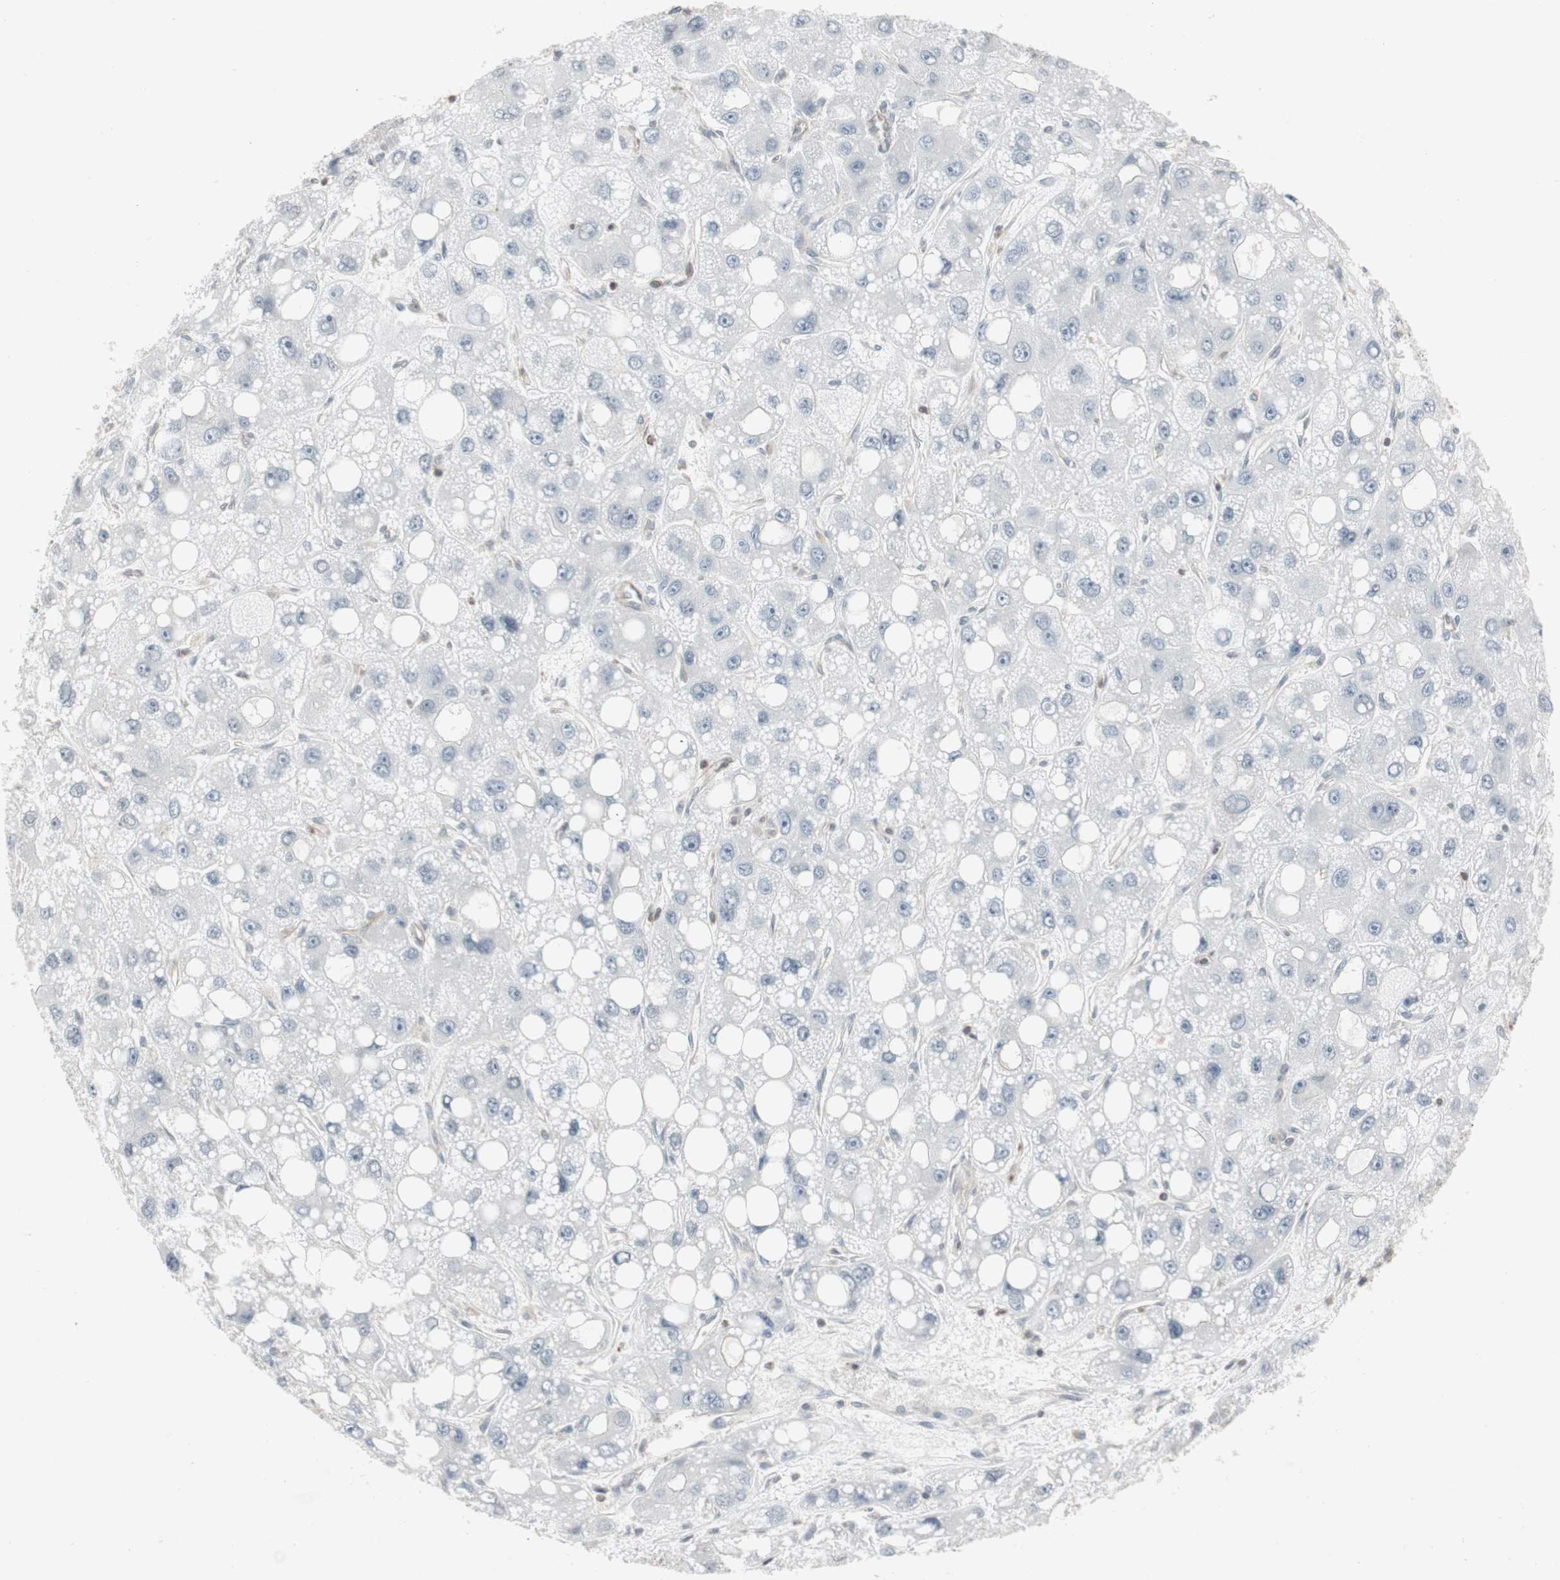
{"staining": {"intensity": "negative", "quantity": "none", "location": "none"}, "tissue": "liver cancer", "cell_type": "Tumor cells", "image_type": "cancer", "snomed": [{"axis": "morphology", "description": "Carcinoma, Hepatocellular, NOS"}, {"axis": "topography", "description": "Liver"}], "caption": "Protein analysis of liver cancer exhibits no significant expression in tumor cells. Nuclei are stained in blue.", "gene": "ARHGEF1", "patient": {"sex": "male", "age": 55}}